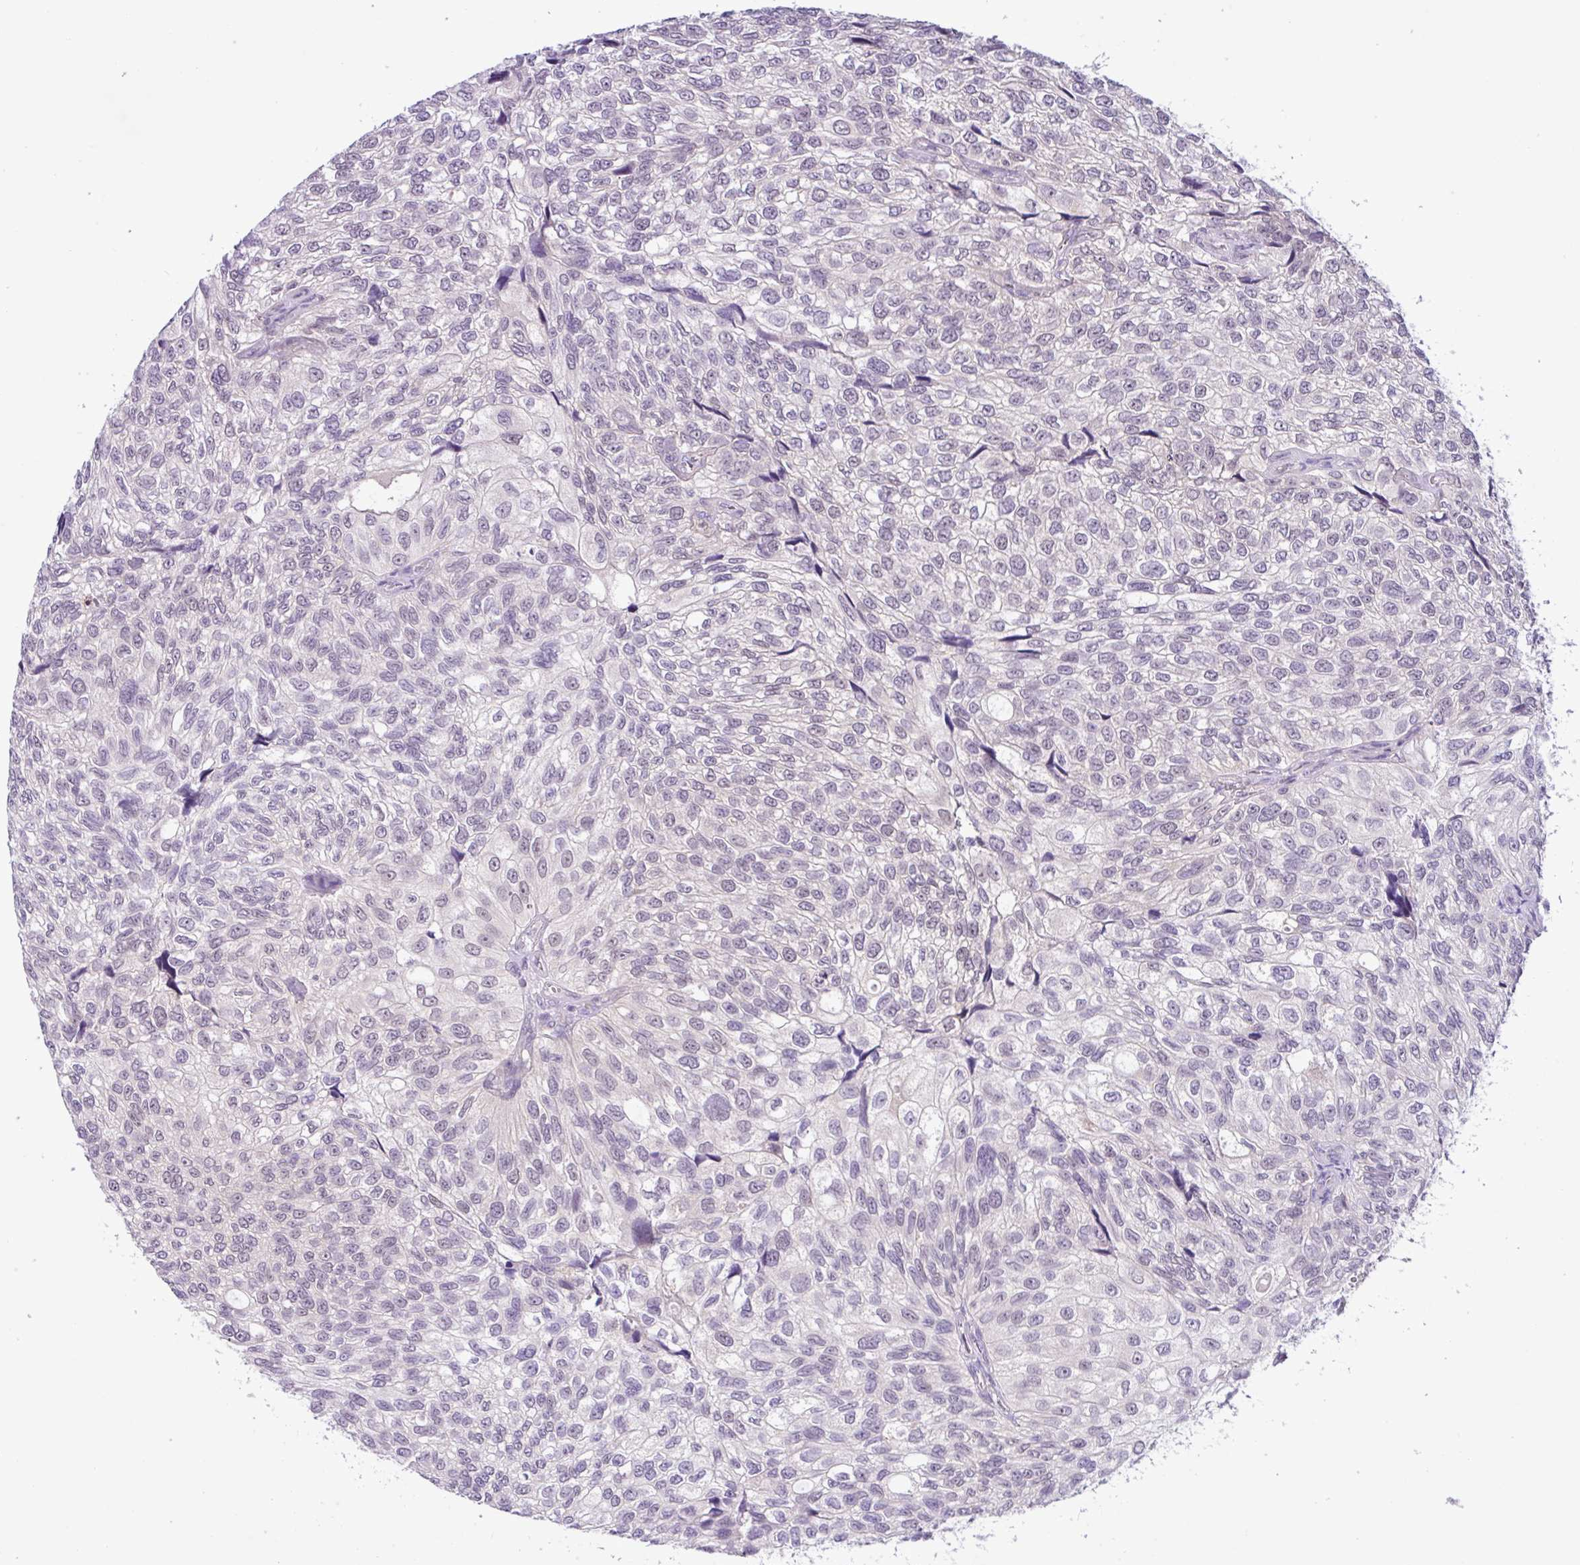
{"staining": {"intensity": "weak", "quantity": "<25%", "location": "nuclear"}, "tissue": "urothelial cancer", "cell_type": "Tumor cells", "image_type": "cancer", "snomed": [{"axis": "morphology", "description": "Urothelial carcinoma, NOS"}, {"axis": "topography", "description": "Urinary bladder"}], "caption": "There is no significant expression in tumor cells of transitional cell carcinoma. (Immunohistochemistry, brightfield microscopy, high magnification).", "gene": "TONSL", "patient": {"sex": "male", "age": 87}}